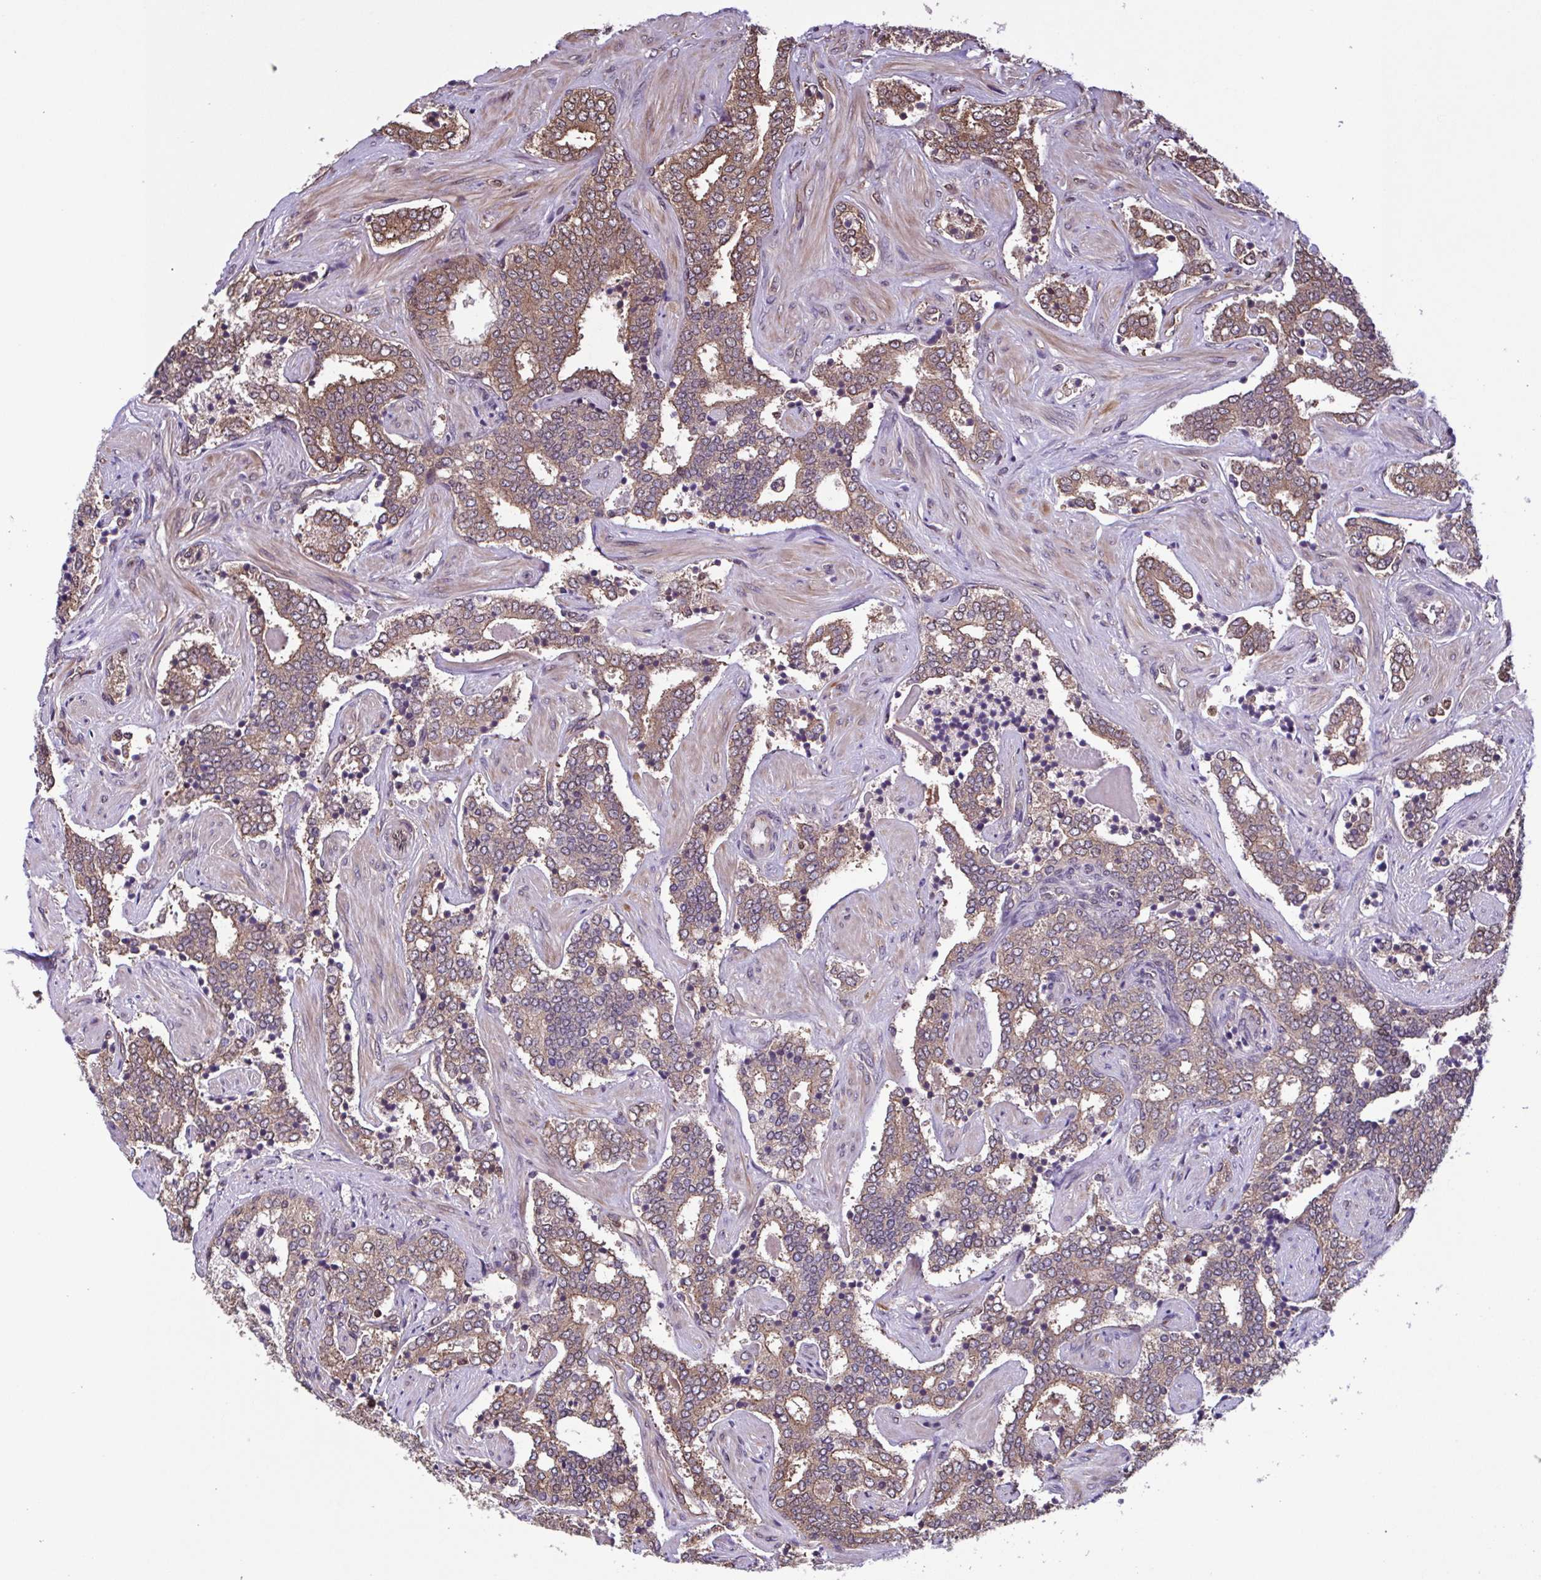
{"staining": {"intensity": "weak", "quantity": ">75%", "location": "cytoplasmic/membranous"}, "tissue": "prostate cancer", "cell_type": "Tumor cells", "image_type": "cancer", "snomed": [{"axis": "morphology", "description": "Adenocarcinoma, High grade"}, {"axis": "topography", "description": "Prostate"}], "caption": "Immunohistochemistry (IHC) photomicrograph of neoplastic tissue: high-grade adenocarcinoma (prostate) stained using immunohistochemistry (IHC) exhibits low levels of weak protein expression localized specifically in the cytoplasmic/membranous of tumor cells, appearing as a cytoplasmic/membranous brown color.", "gene": "SEC63", "patient": {"sex": "male", "age": 60}}